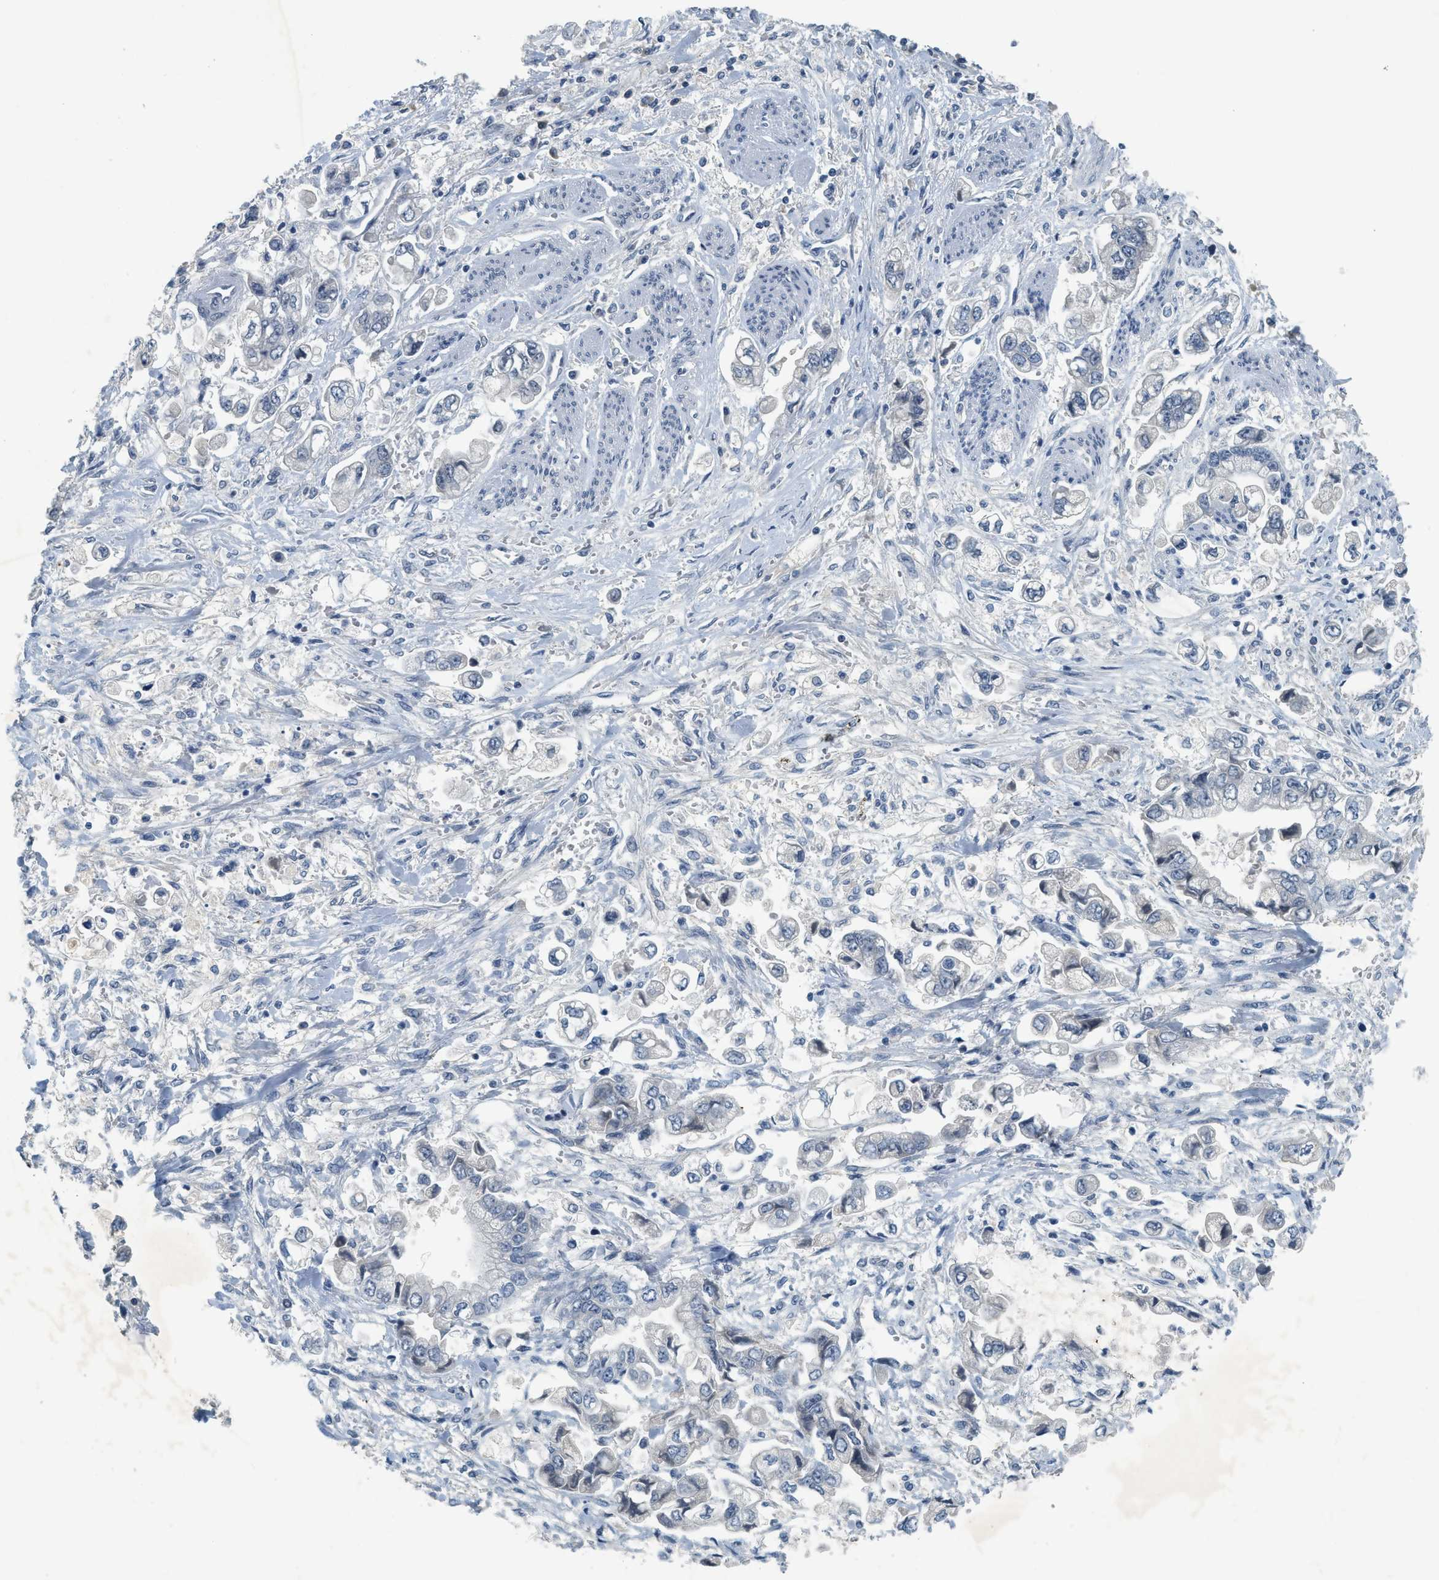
{"staining": {"intensity": "negative", "quantity": "none", "location": "none"}, "tissue": "stomach cancer", "cell_type": "Tumor cells", "image_type": "cancer", "snomed": [{"axis": "morphology", "description": "Normal tissue, NOS"}, {"axis": "morphology", "description": "Adenocarcinoma, NOS"}, {"axis": "topography", "description": "Stomach"}], "caption": "An immunohistochemistry photomicrograph of adenocarcinoma (stomach) is shown. There is no staining in tumor cells of adenocarcinoma (stomach).", "gene": "MZF1", "patient": {"sex": "male", "age": 62}}